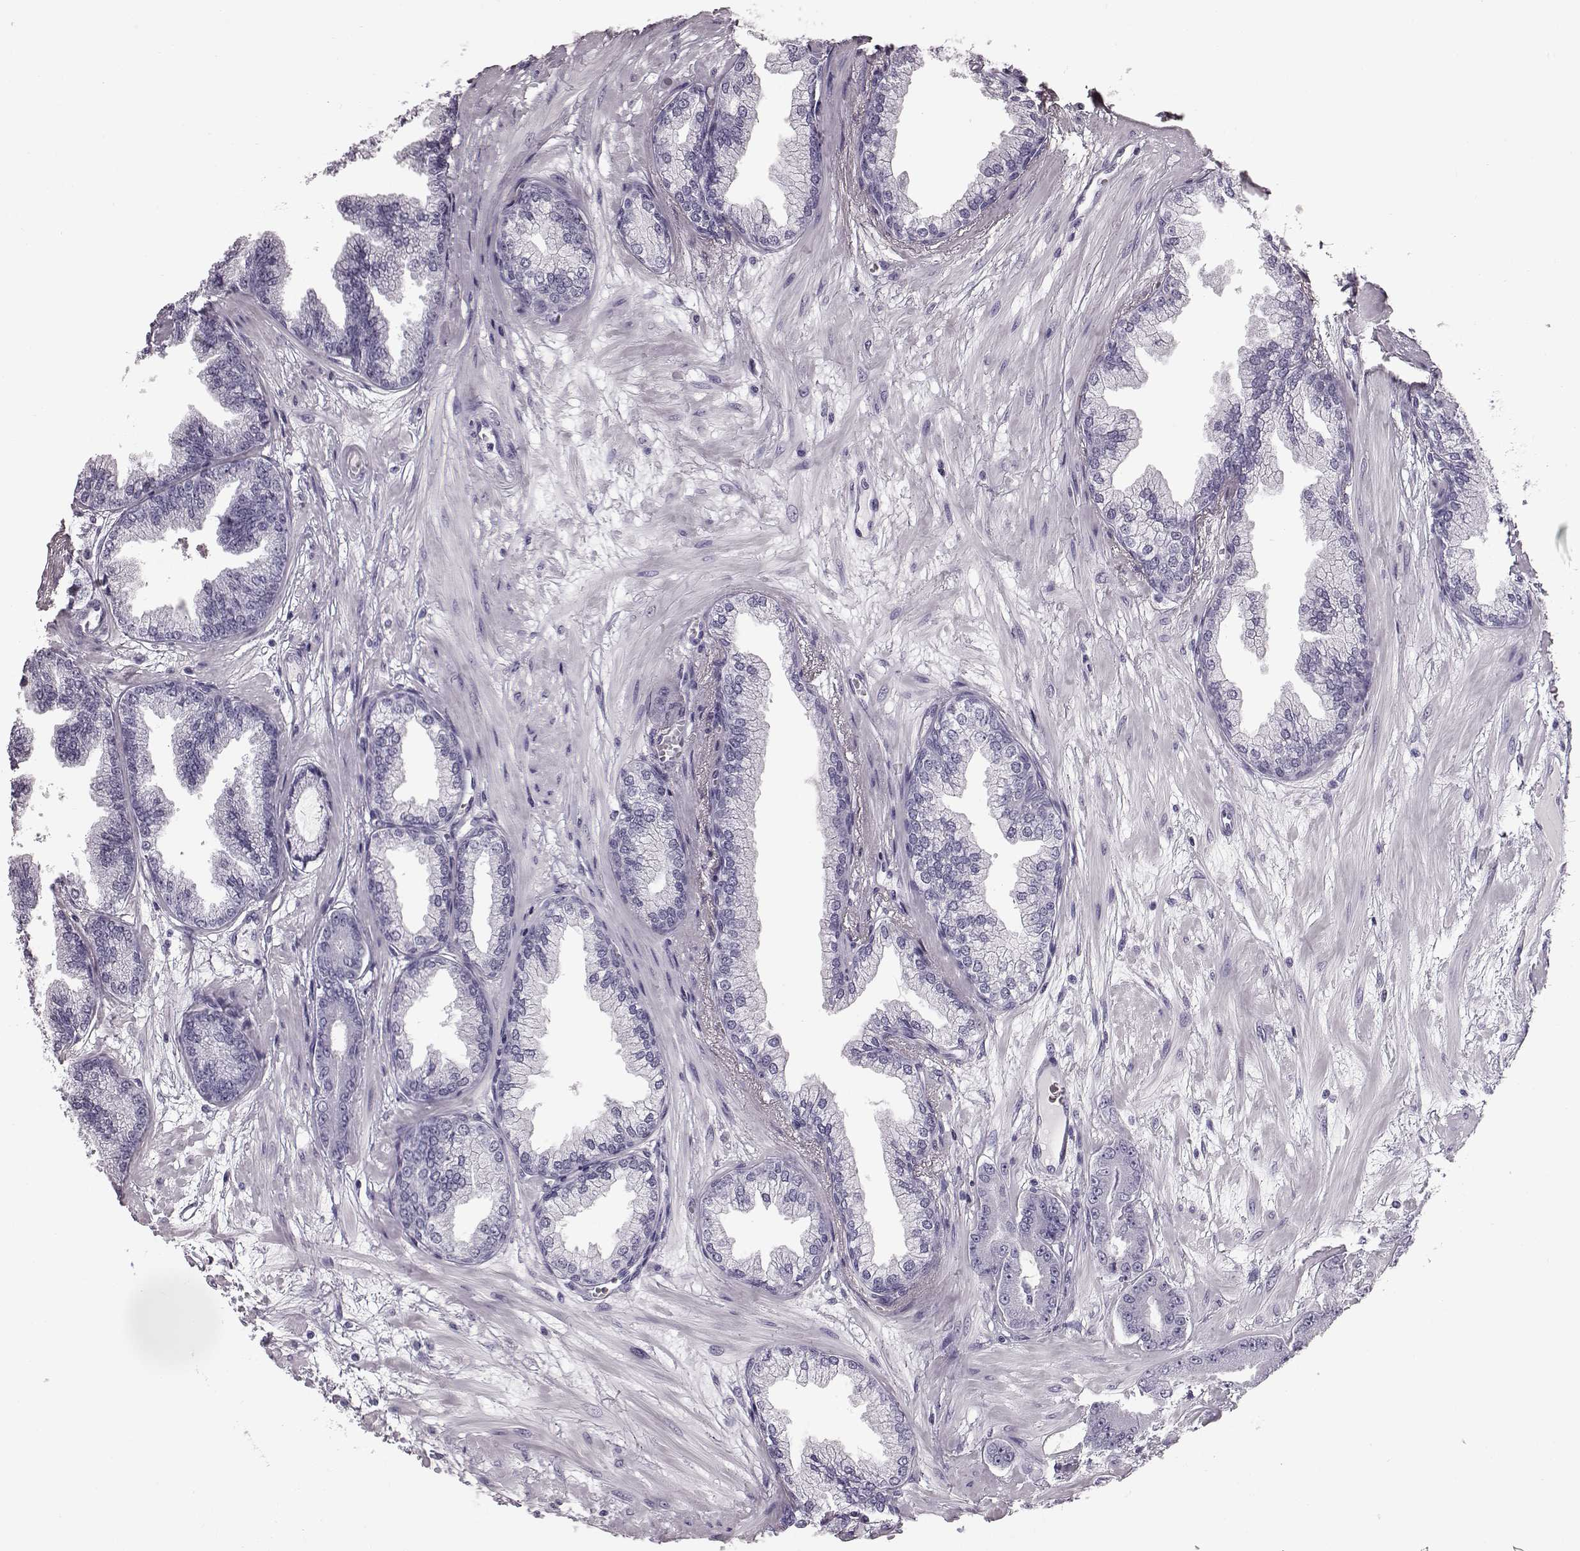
{"staining": {"intensity": "negative", "quantity": "none", "location": "none"}, "tissue": "prostate cancer", "cell_type": "Tumor cells", "image_type": "cancer", "snomed": [{"axis": "morphology", "description": "Adenocarcinoma, Low grade"}, {"axis": "topography", "description": "Prostate"}], "caption": "IHC image of neoplastic tissue: human low-grade adenocarcinoma (prostate) stained with DAB (3,3'-diaminobenzidine) shows no significant protein positivity in tumor cells.", "gene": "TCHHL1", "patient": {"sex": "male", "age": 64}}